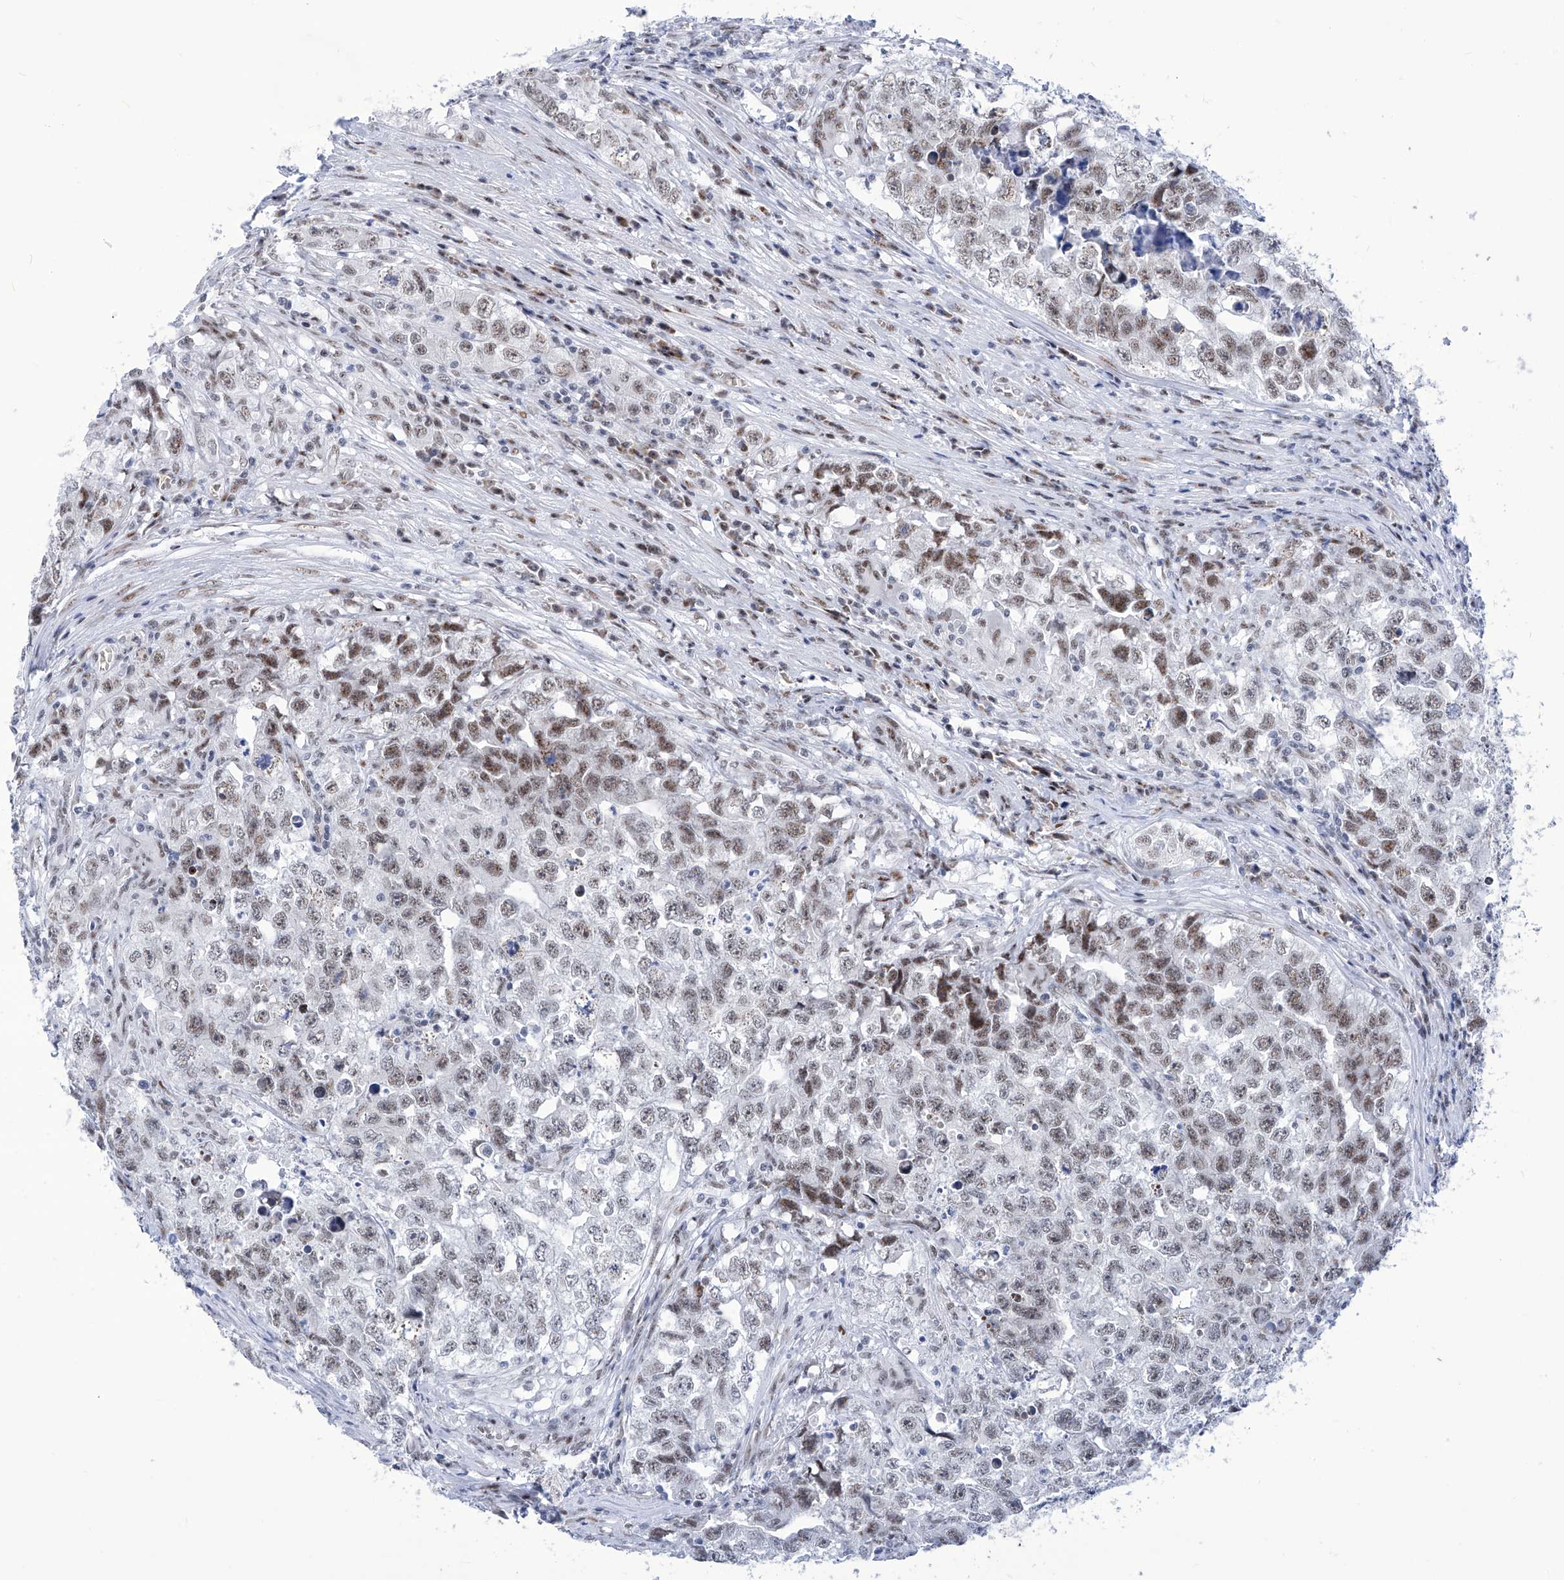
{"staining": {"intensity": "moderate", "quantity": "25%-75%", "location": "nuclear"}, "tissue": "testis cancer", "cell_type": "Tumor cells", "image_type": "cancer", "snomed": [{"axis": "morphology", "description": "Seminoma, NOS"}, {"axis": "morphology", "description": "Carcinoma, Embryonal, NOS"}, {"axis": "topography", "description": "Testis"}], "caption": "The image shows a brown stain indicating the presence of a protein in the nuclear of tumor cells in testis cancer (embryonal carcinoma).", "gene": "SART1", "patient": {"sex": "male", "age": 43}}